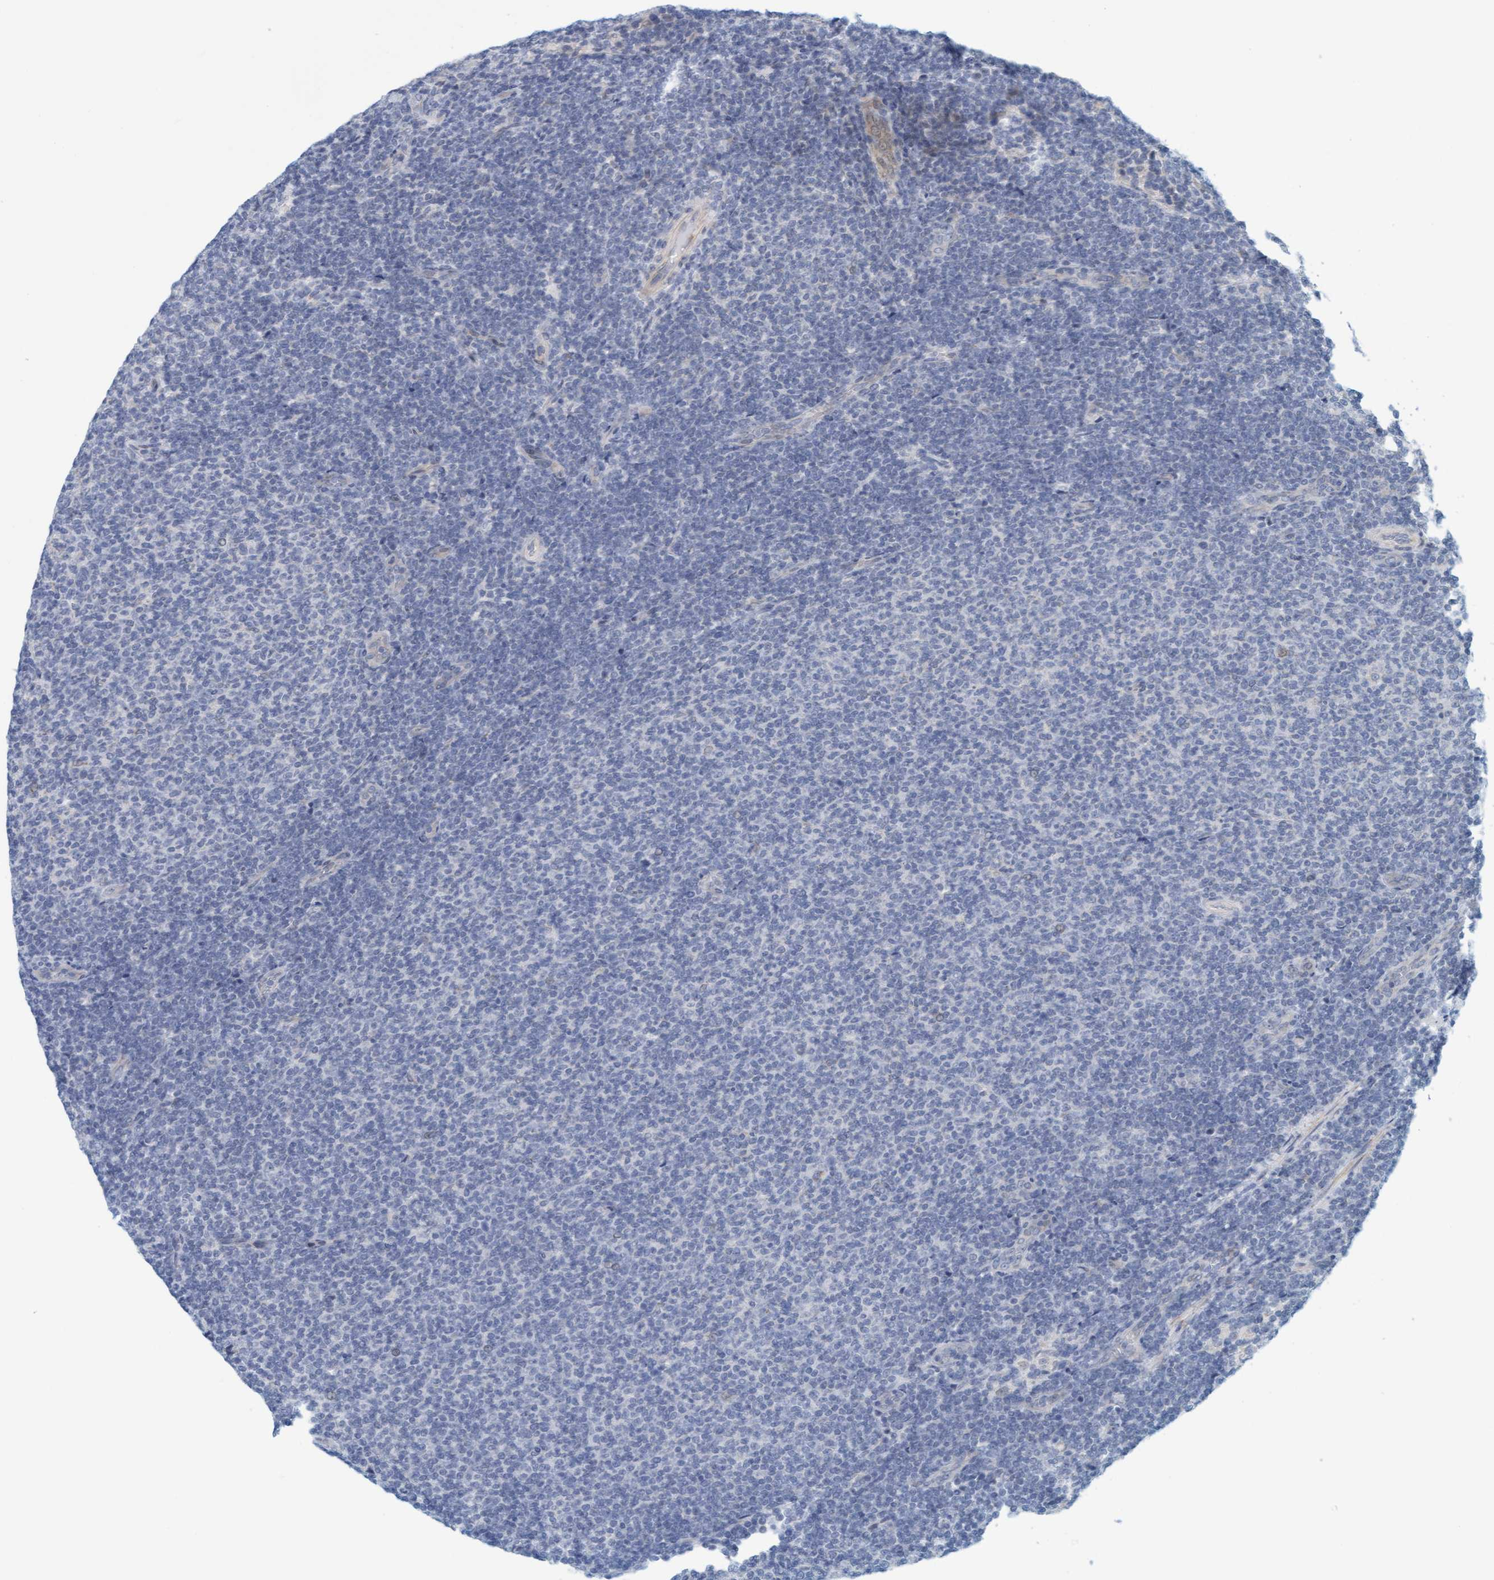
{"staining": {"intensity": "negative", "quantity": "none", "location": "none"}, "tissue": "lymphoma", "cell_type": "Tumor cells", "image_type": "cancer", "snomed": [{"axis": "morphology", "description": "Malignant lymphoma, non-Hodgkin's type, Low grade"}, {"axis": "topography", "description": "Lymph node"}], "caption": "The histopathology image demonstrates no staining of tumor cells in lymphoma. (Immunohistochemistry, brightfield microscopy, high magnification).", "gene": "ZC3H3", "patient": {"sex": "male", "age": 66}}